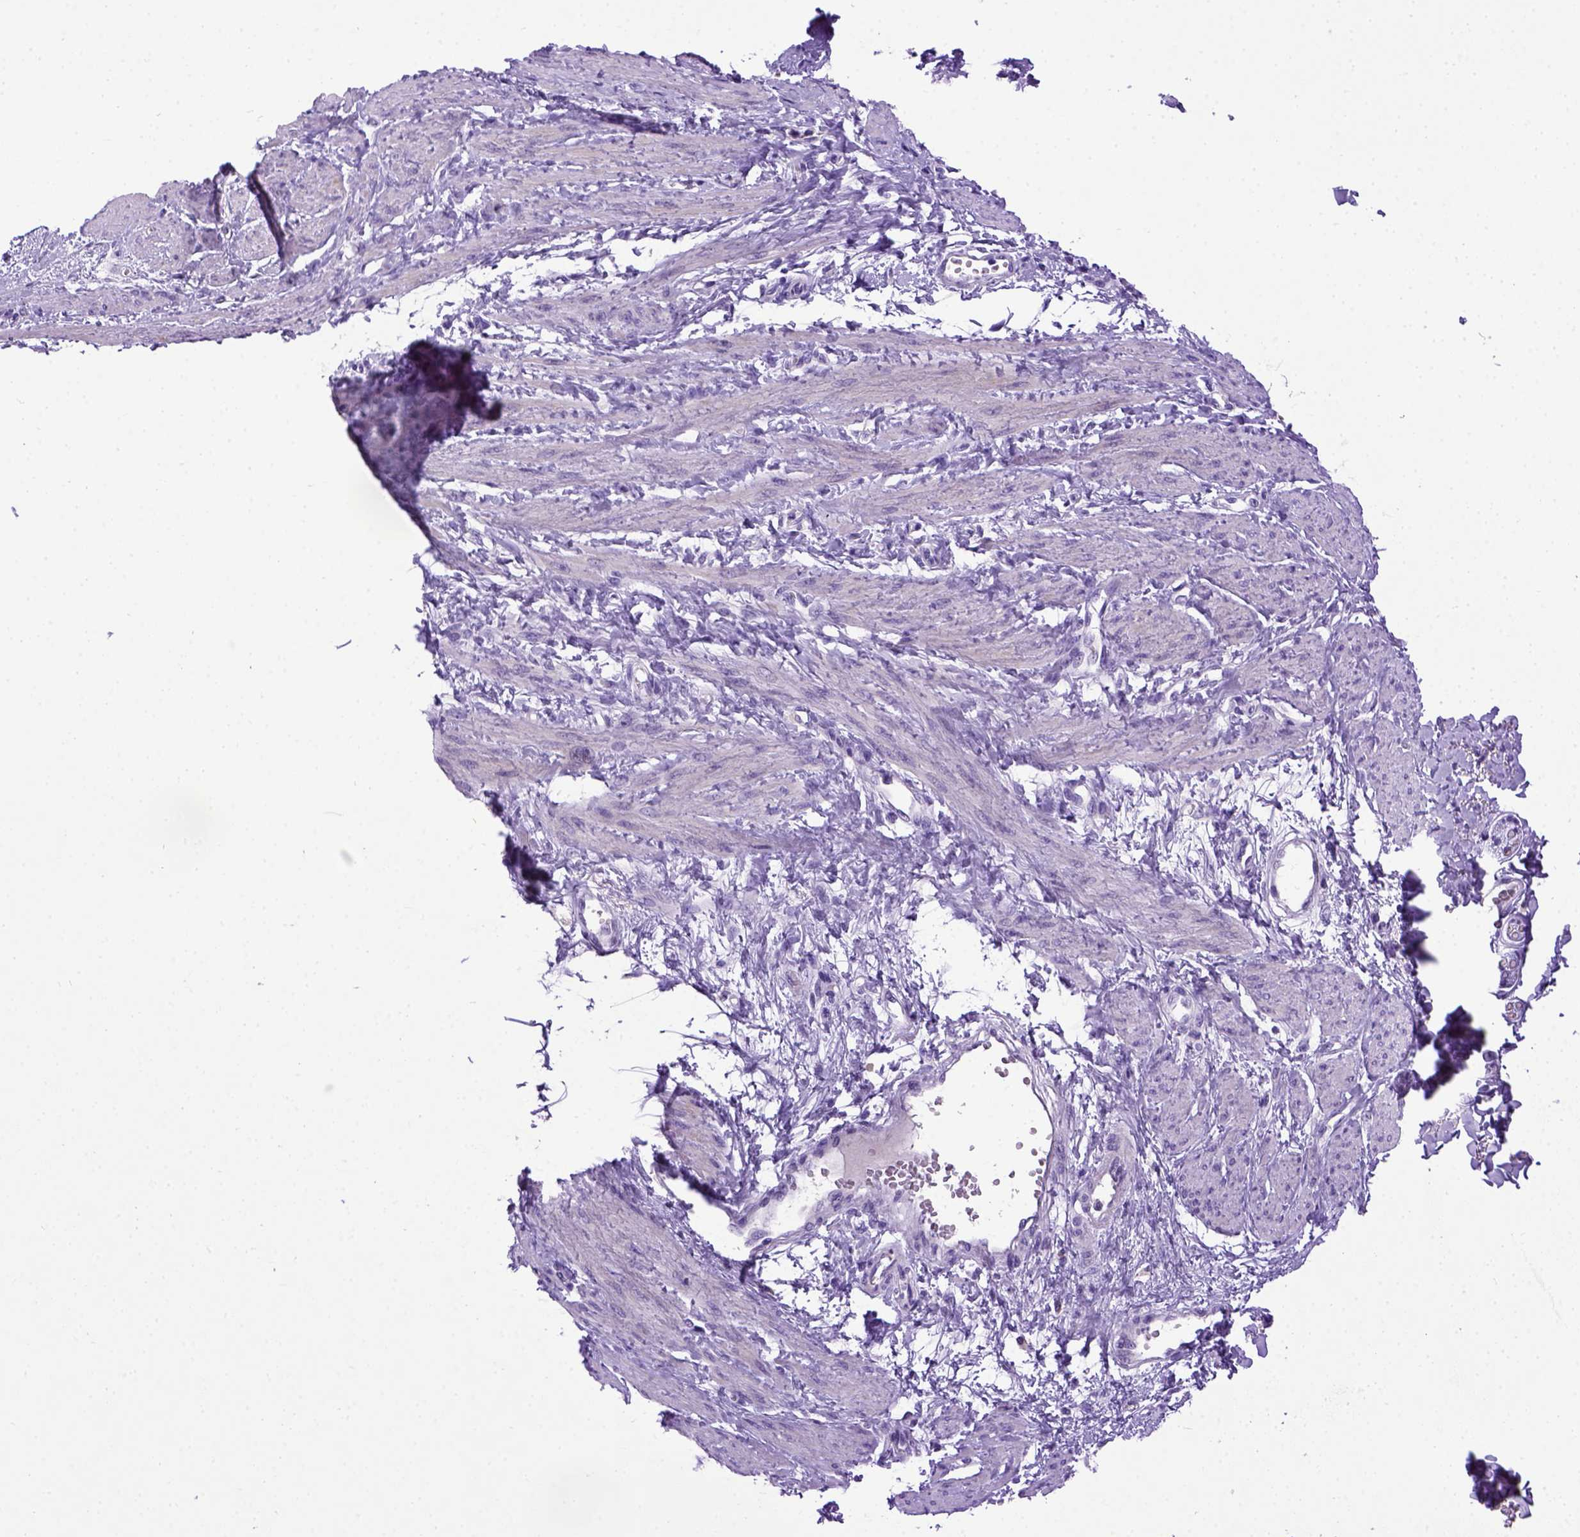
{"staining": {"intensity": "negative", "quantity": "none", "location": "none"}, "tissue": "smooth muscle", "cell_type": "Smooth muscle cells", "image_type": "normal", "snomed": [{"axis": "morphology", "description": "Normal tissue, NOS"}, {"axis": "topography", "description": "Smooth muscle"}, {"axis": "topography", "description": "Uterus"}], "caption": "Immunohistochemical staining of unremarkable human smooth muscle exhibits no significant expression in smooth muscle cells.", "gene": "CDH1", "patient": {"sex": "female", "age": 39}}